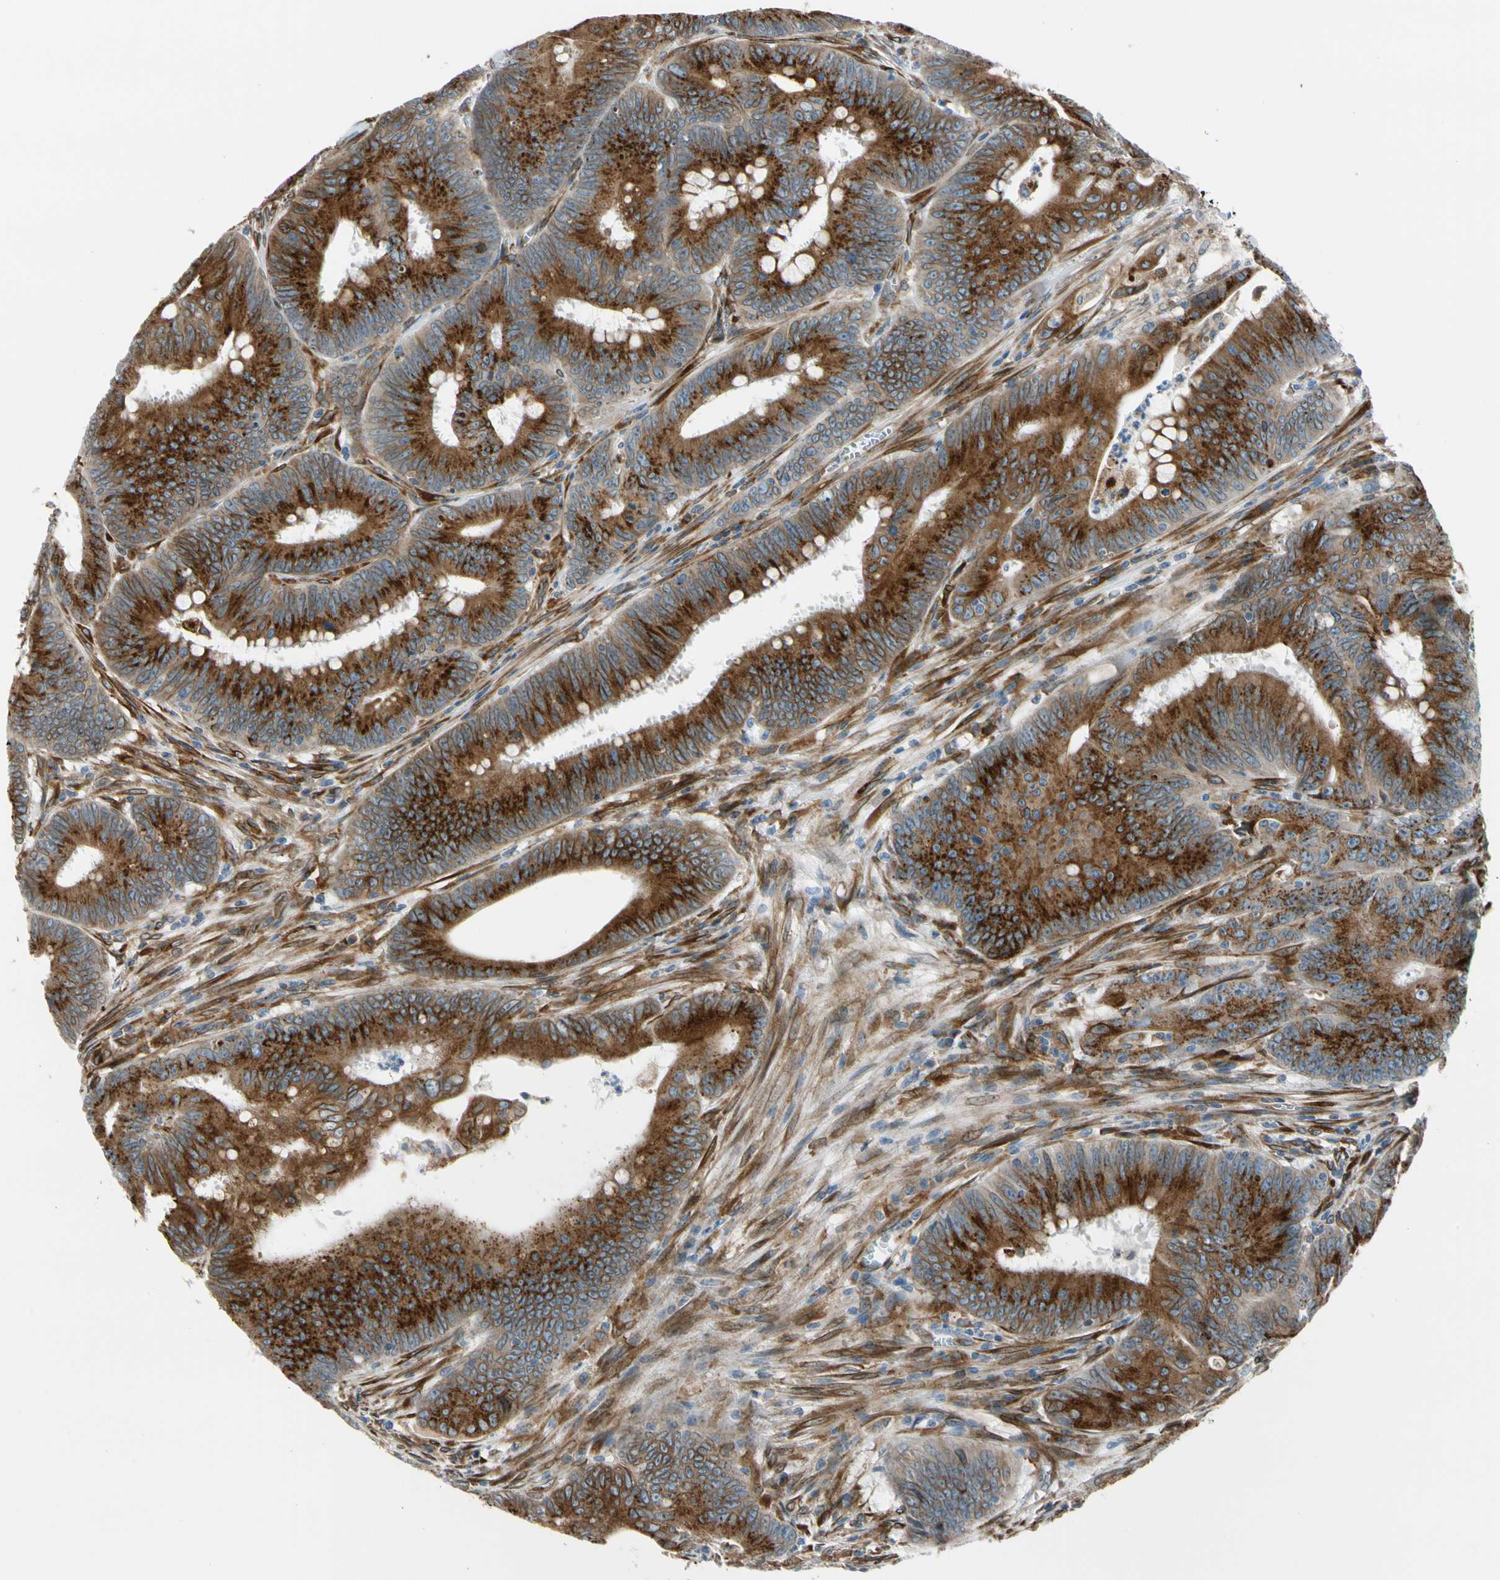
{"staining": {"intensity": "strong", "quantity": ">75%", "location": "cytoplasmic/membranous"}, "tissue": "colorectal cancer", "cell_type": "Tumor cells", "image_type": "cancer", "snomed": [{"axis": "morphology", "description": "Adenocarcinoma, NOS"}, {"axis": "topography", "description": "Colon"}], "caption": "About >75% of tumor cells in human adenocarcinoma (colorectal) demonstrate strong cytoplasmic/membranous protein staining as visualized by brown immunohistochemical staining.", "gene": "NUCB1", "patient": {"sex": "male", "age": 45}}